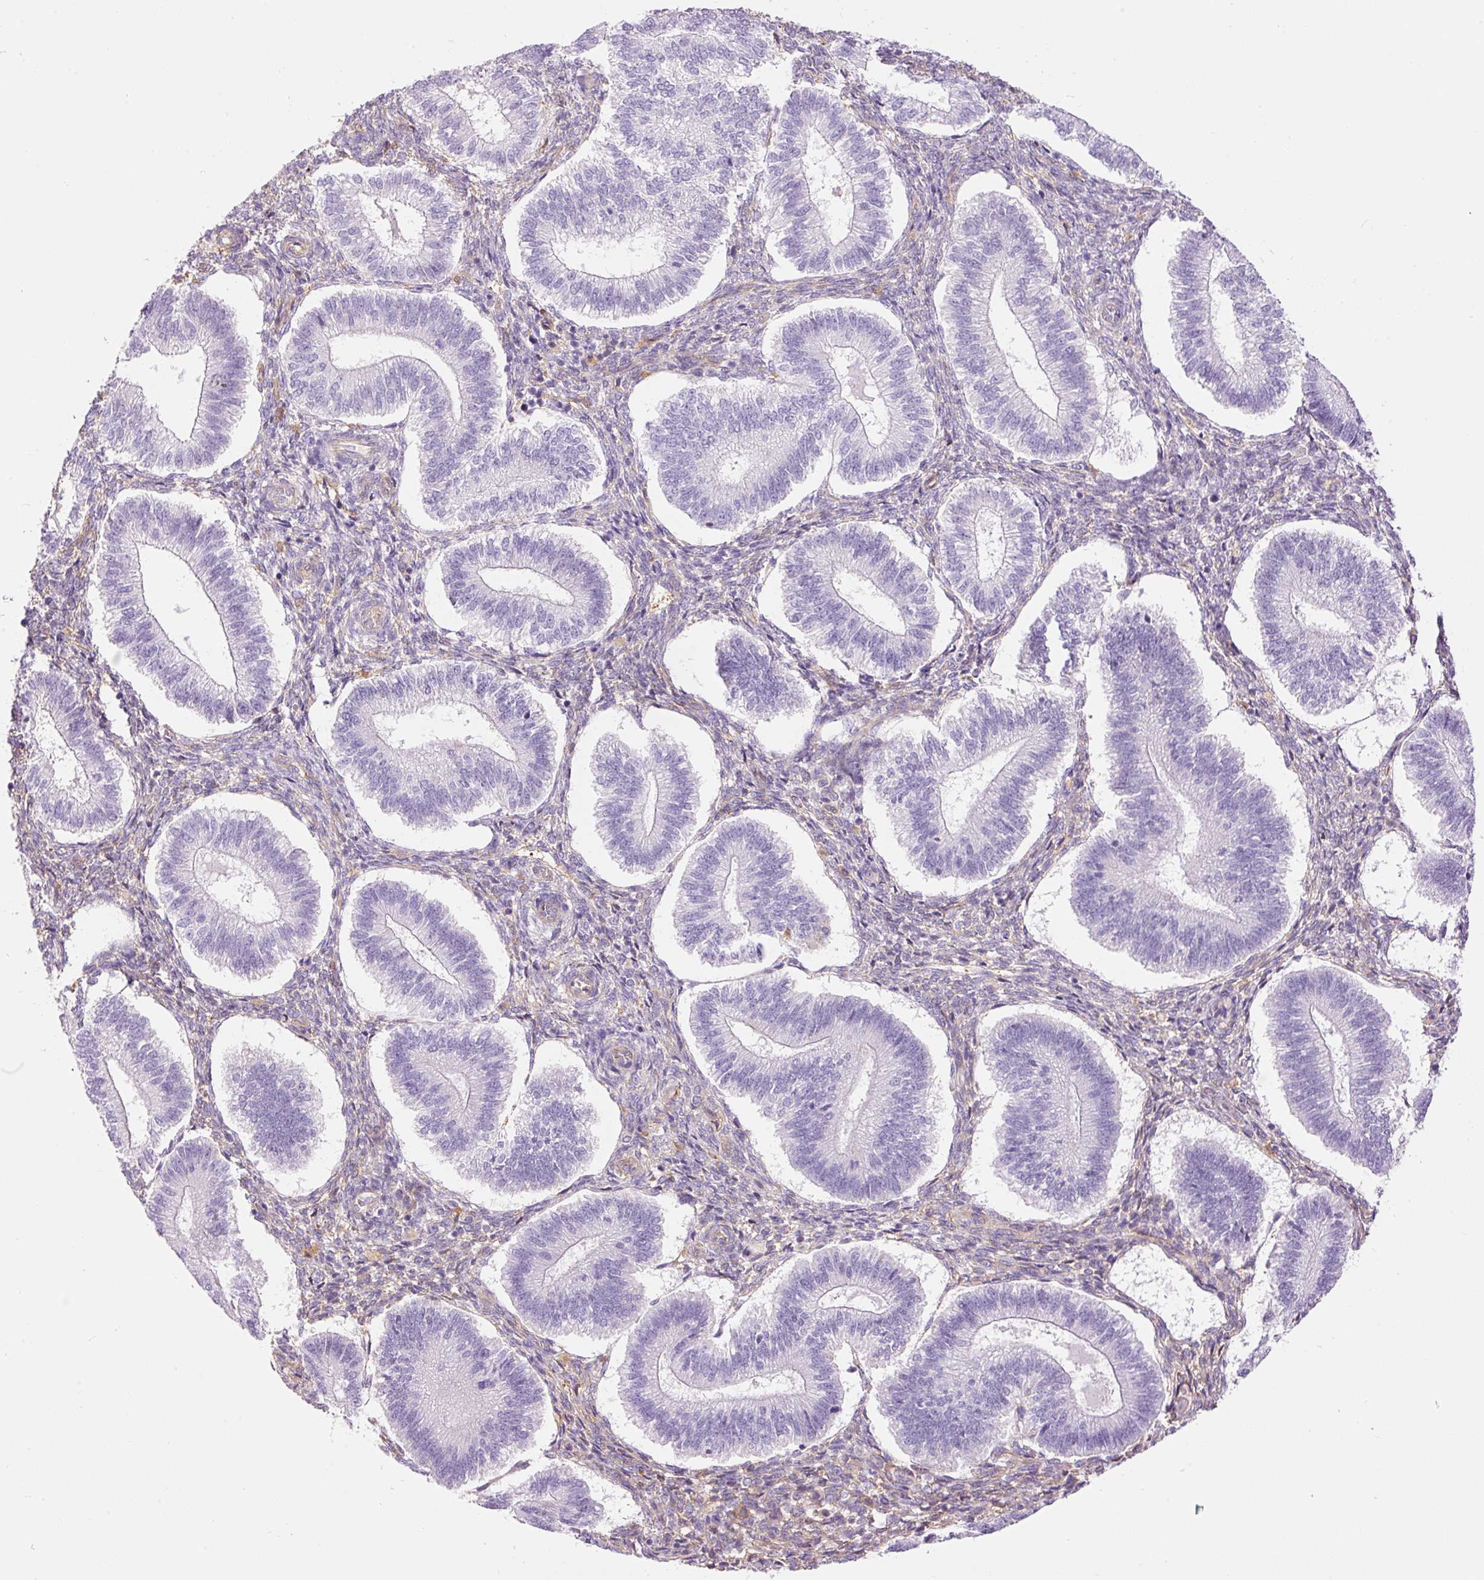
{"staining": {"intensity": "moderate", "quantity": "<25%", "location": "cytoplasmic/membranous"}, "tissue": "endometrium", "cell_type": "Cells in endometrial stroma", "image_type": "normal", "snomed": [{"axis": "morphology", "description": "Normal tissue, NOS"}, {"axis": "topography", "description": "Endometrium"}], "caption": "Immunohistochemistry micrograph of normal endometrium: human endometrium stained using IHC shows low levels of moderate protein expression localized specifically in the cytoplasmic/membranous of cells in endometrial stroma, appearing as a cytoplasmic/membranous brown color.", "gene": "ENSG00000249624", "patient": {"sex": "female", "age": 25}}